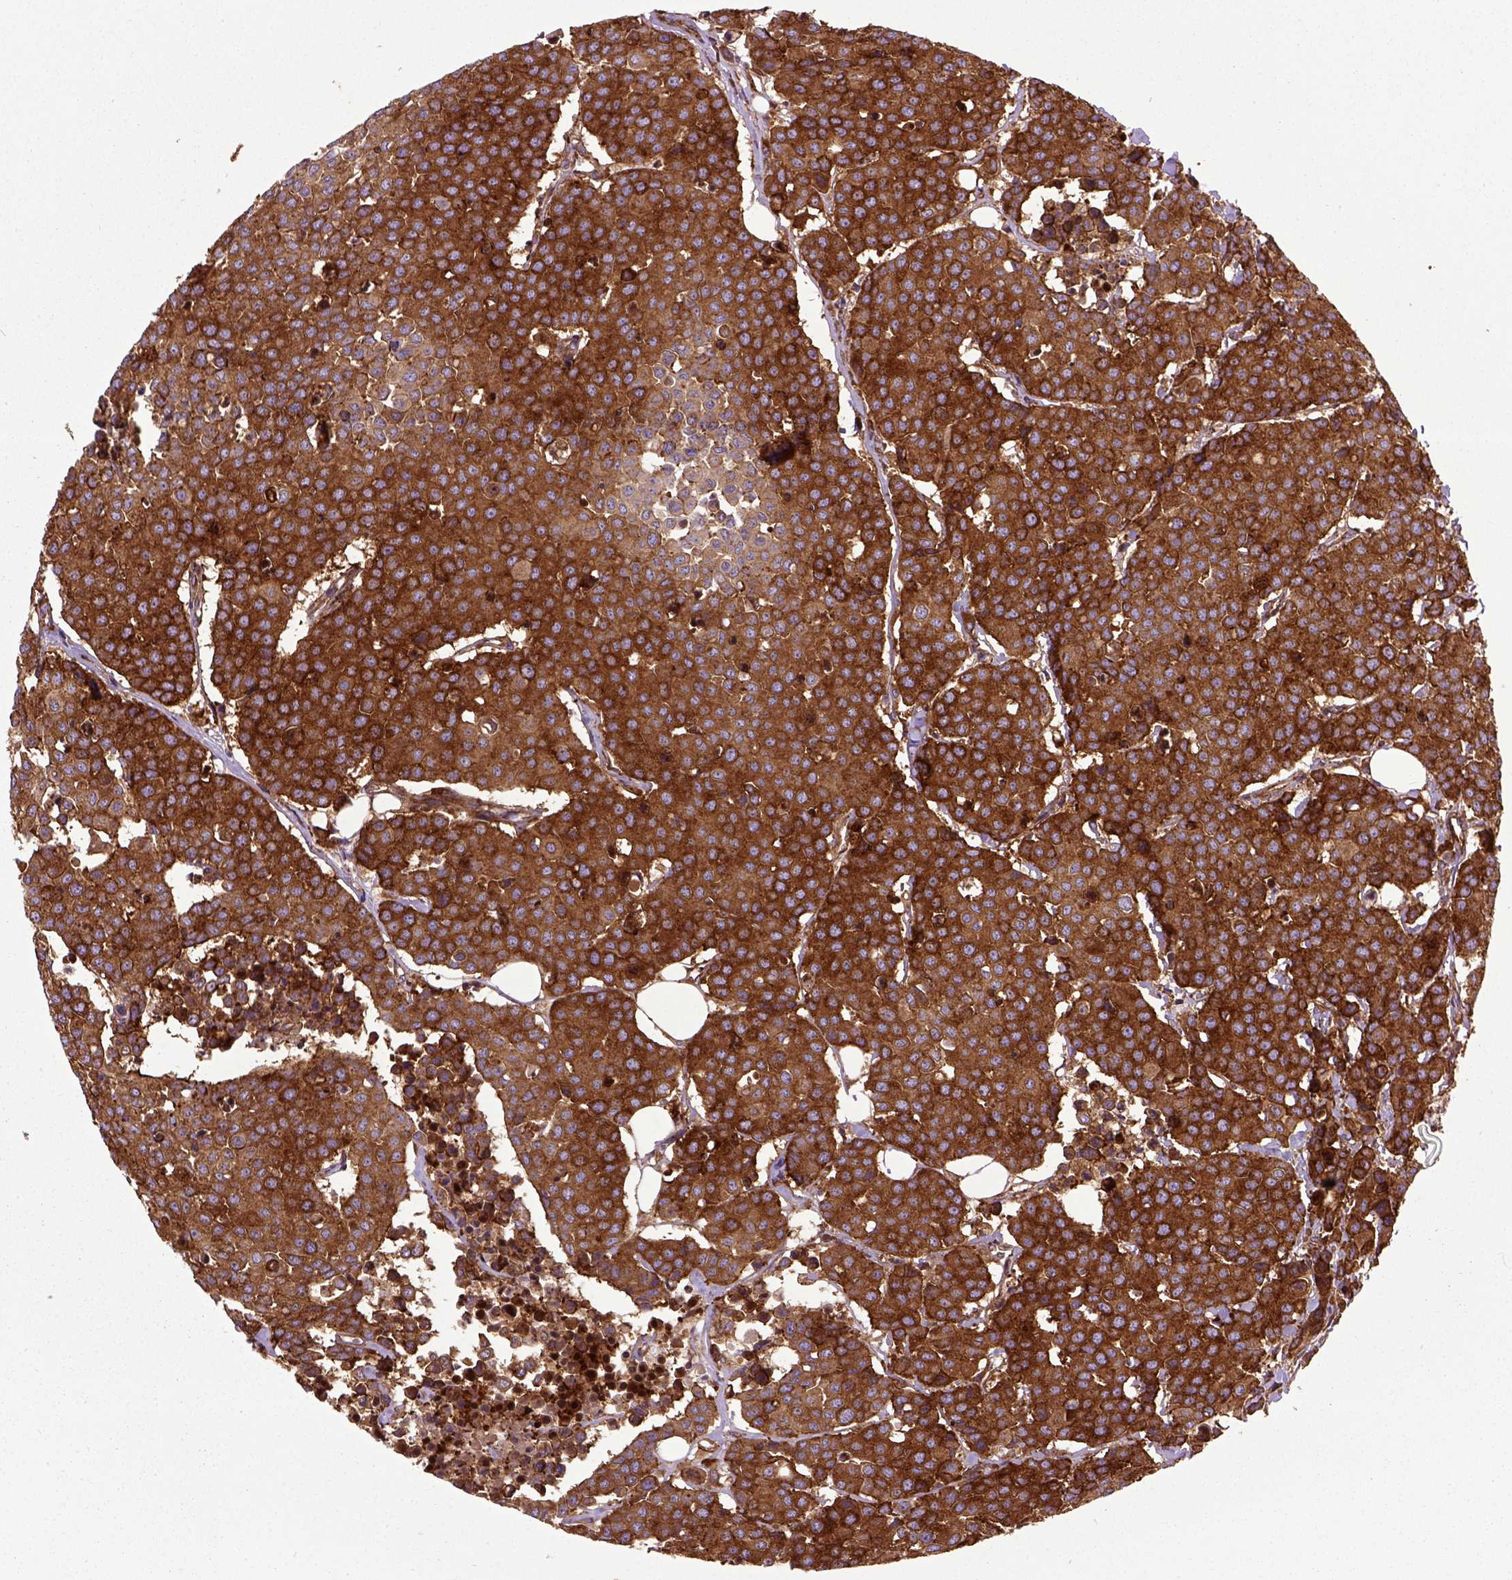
{"staining": {"intensity": "strong", "quantity": ">75%", "location": "cytoplasmic/membranous"}, "tissue": "carcinoid", "cell_type": "Tumor cells", "image_type": "cancer", "snomed": [{"axis": "morphology", "description": "Carcinoid, malignant, NOS"}, {"axis": "topography", "description": "Colon"}], "caption": "This image displays malignant carcinoid stained with IHC to label a protein in brown. The cytoplasmic/membranous of tumor cells show strong positivity for the protein. Nuclei are counter-stained blue.", "gene": "CAPRIN1", "patient": {"sex": "male", "age": 81}}